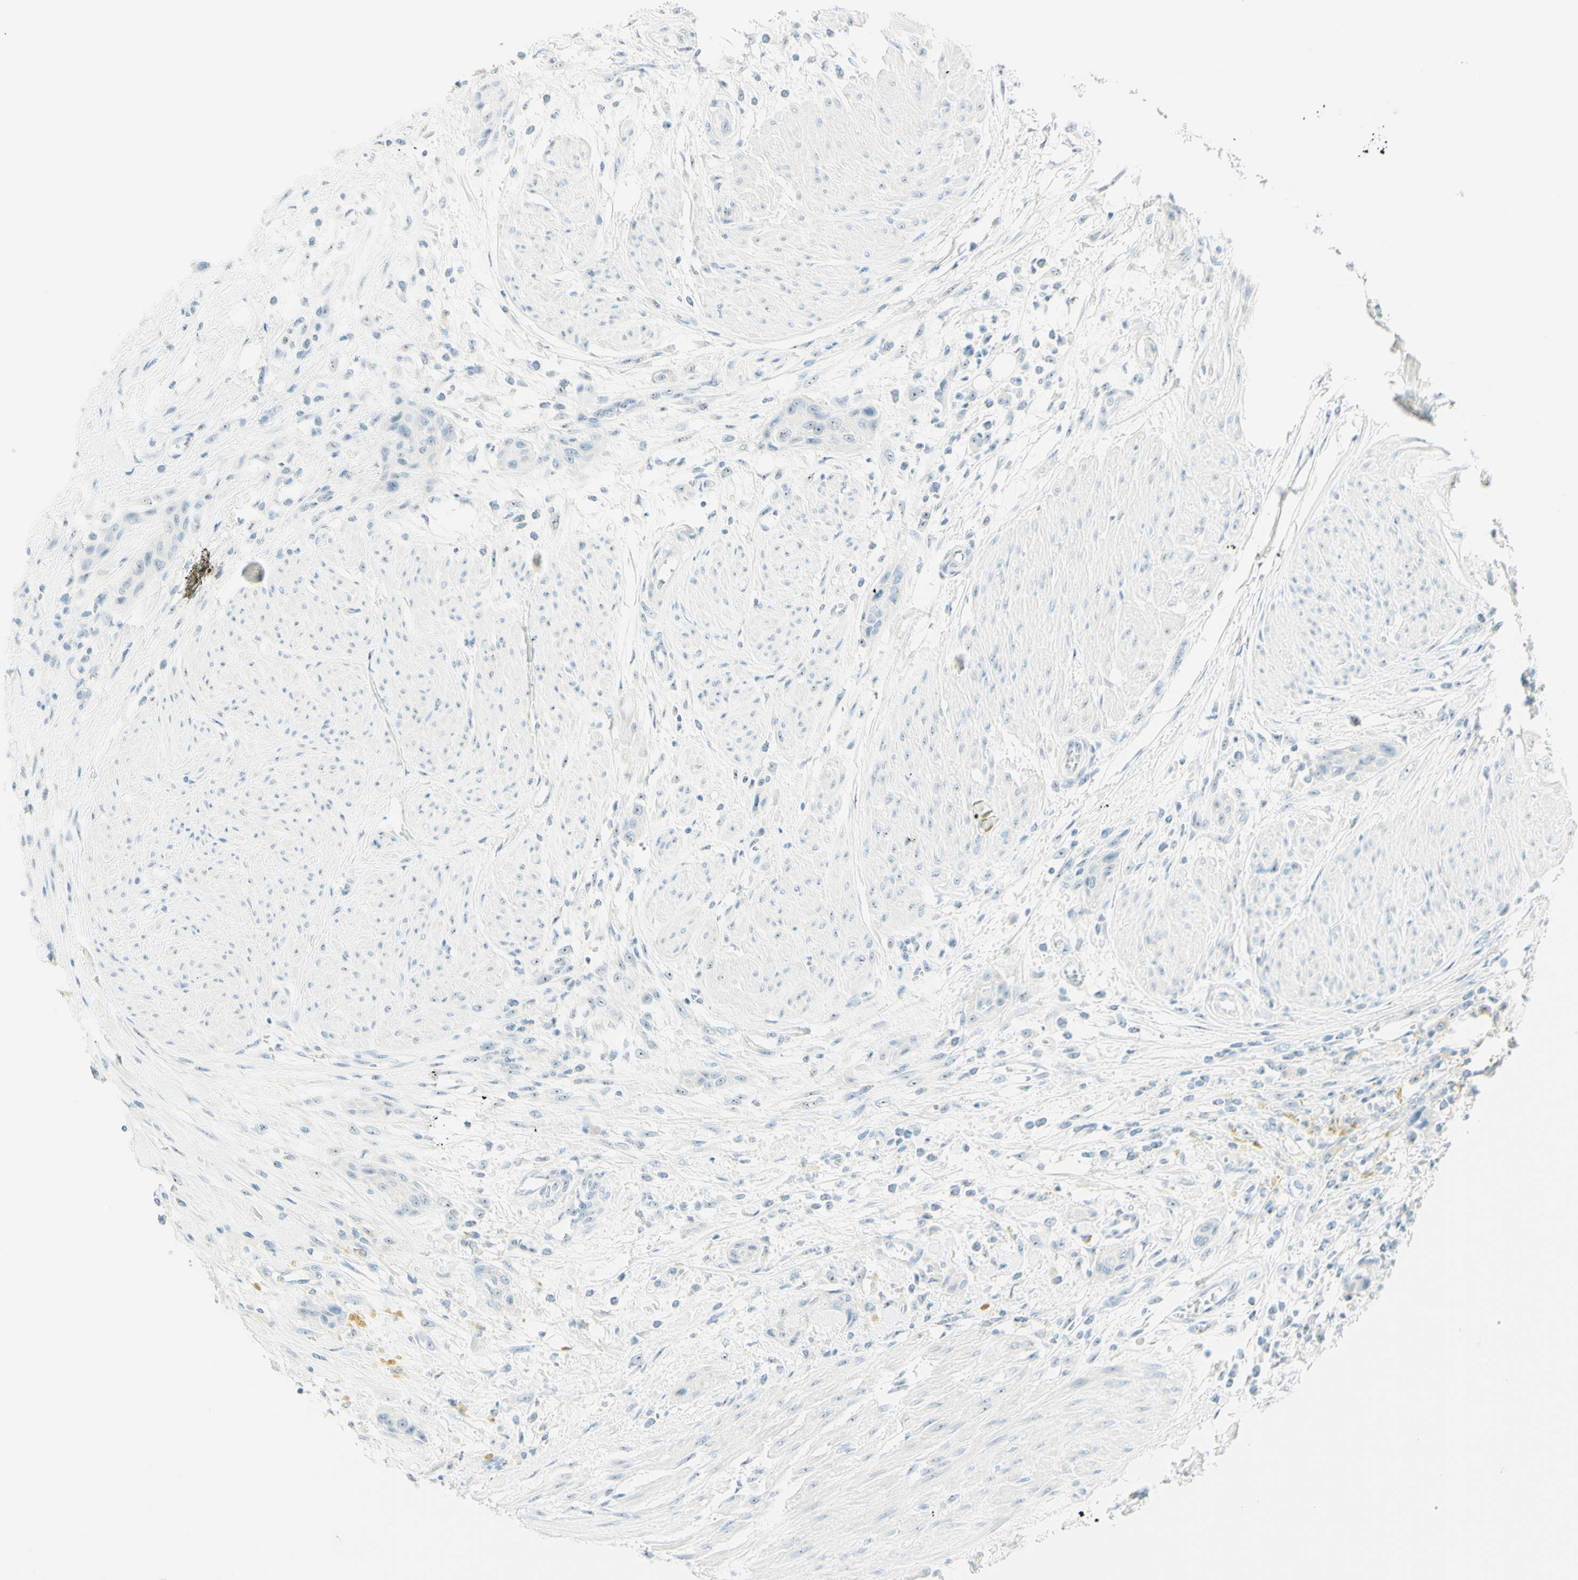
{"staining": {"intensity": "negative", "quantity": "none", "location": "none"}, "tissue": "urothelial cancer", "cell_type": "Tumor cells", "image_type": "cancer", "snomed": [{"axis": "morphology", "description": "Urothelial carcinoma, High grade"}, {"axis": "topography", "description": "Urinary bladder"}], "caption": "Immunohistochemical staining of human high-grade urothelial carcinoma shows no significant staining in tumor cells.", "gene": "FMR1NB", "patient": {"sex": "male", "age": 35}}